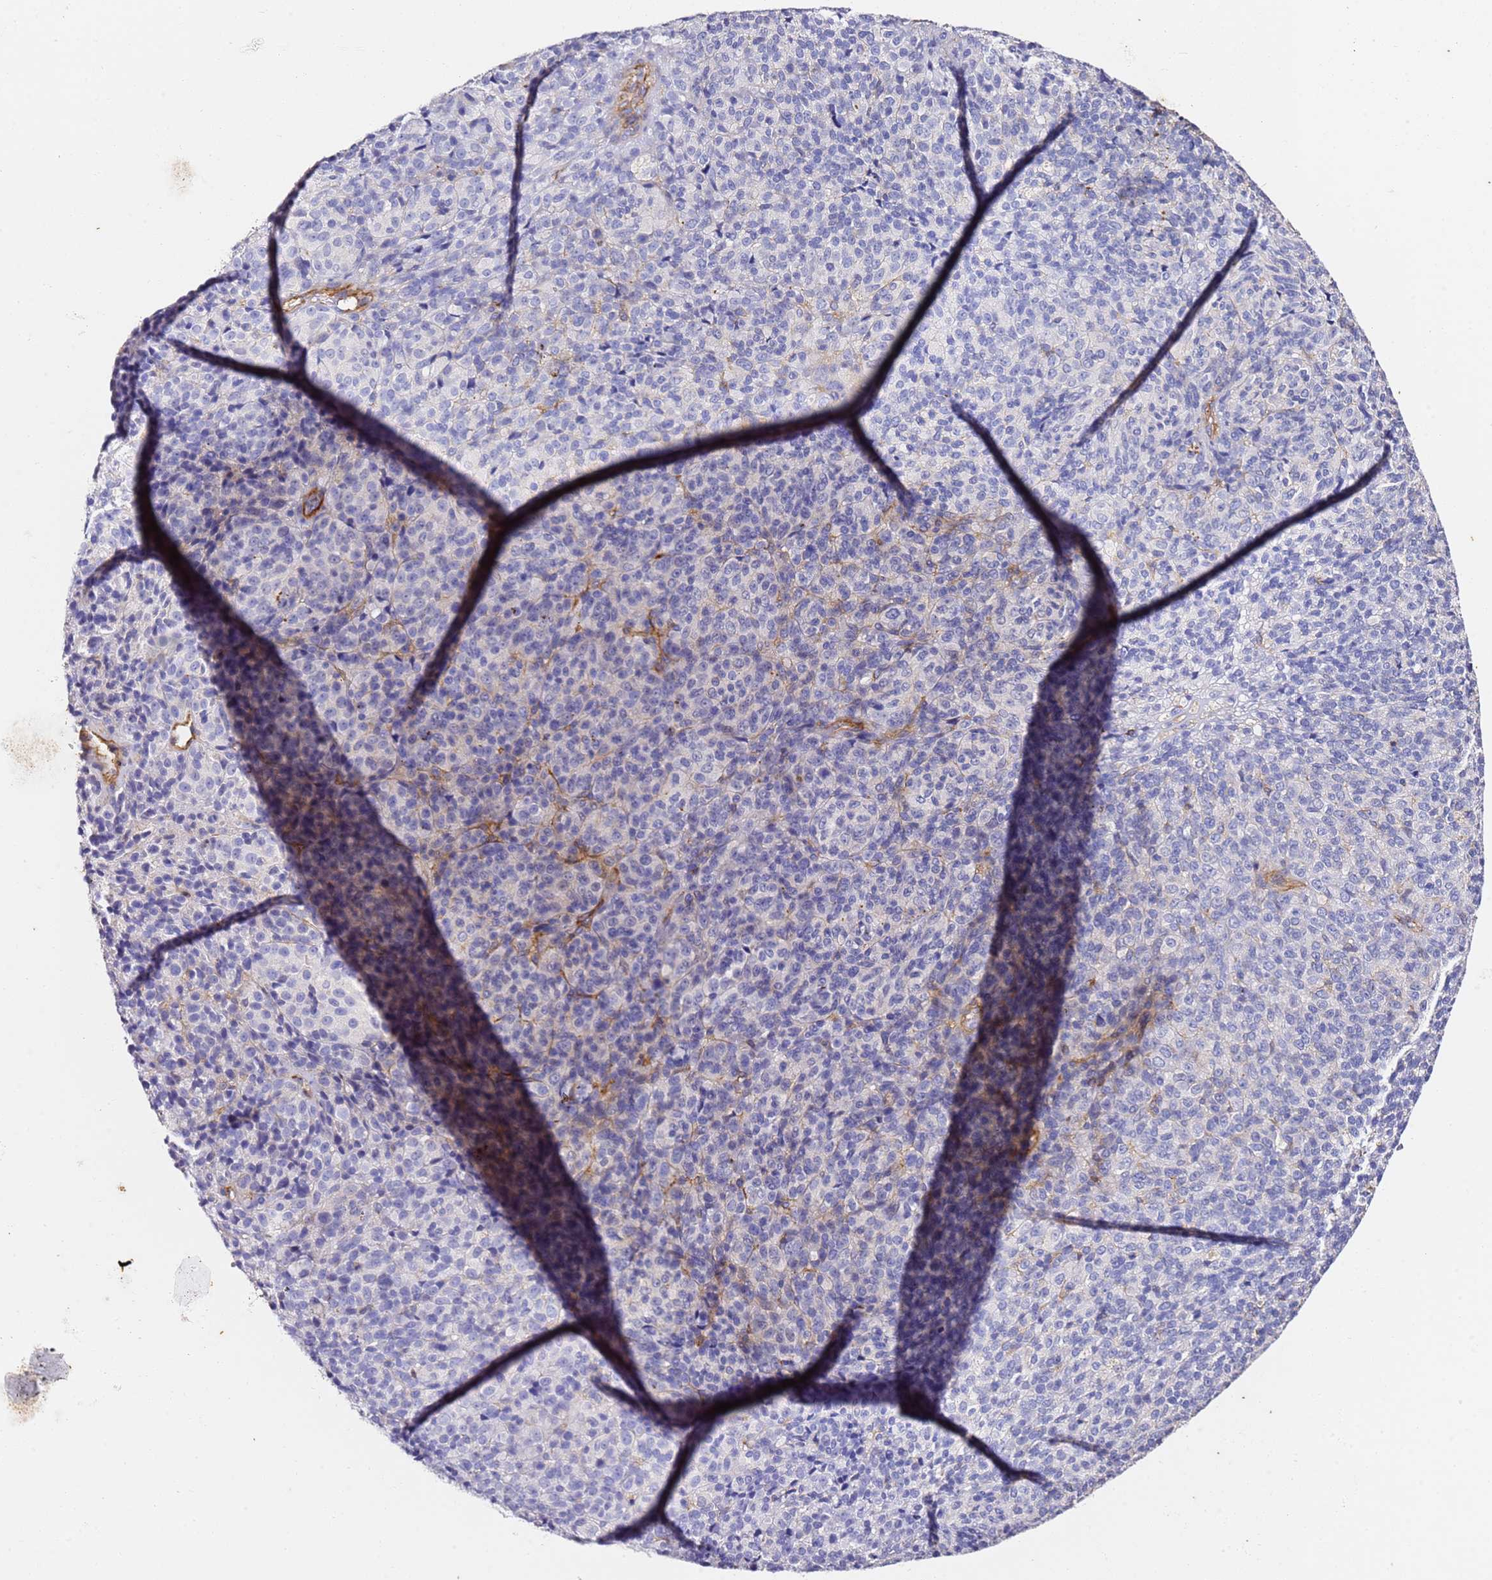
{"staining": {"intensity": "negative", "quantity": "none", "location": "none"}, "tissue": "melanoma", "cell_type": "Tumor cells", "image_type": "cancer", "snomed": [{"axis": "morphology", "description": "Malignant melanoma, Metastatic site"}, {"axis": "topography", "description": "Brain"}], "caption": "Photomicrograph shows no protein positivity in tumor cells of malignant melanoma (metastatic site) tissue.", "gene": "ZNF671", "patient": {"sex": "female", "age": 56}}